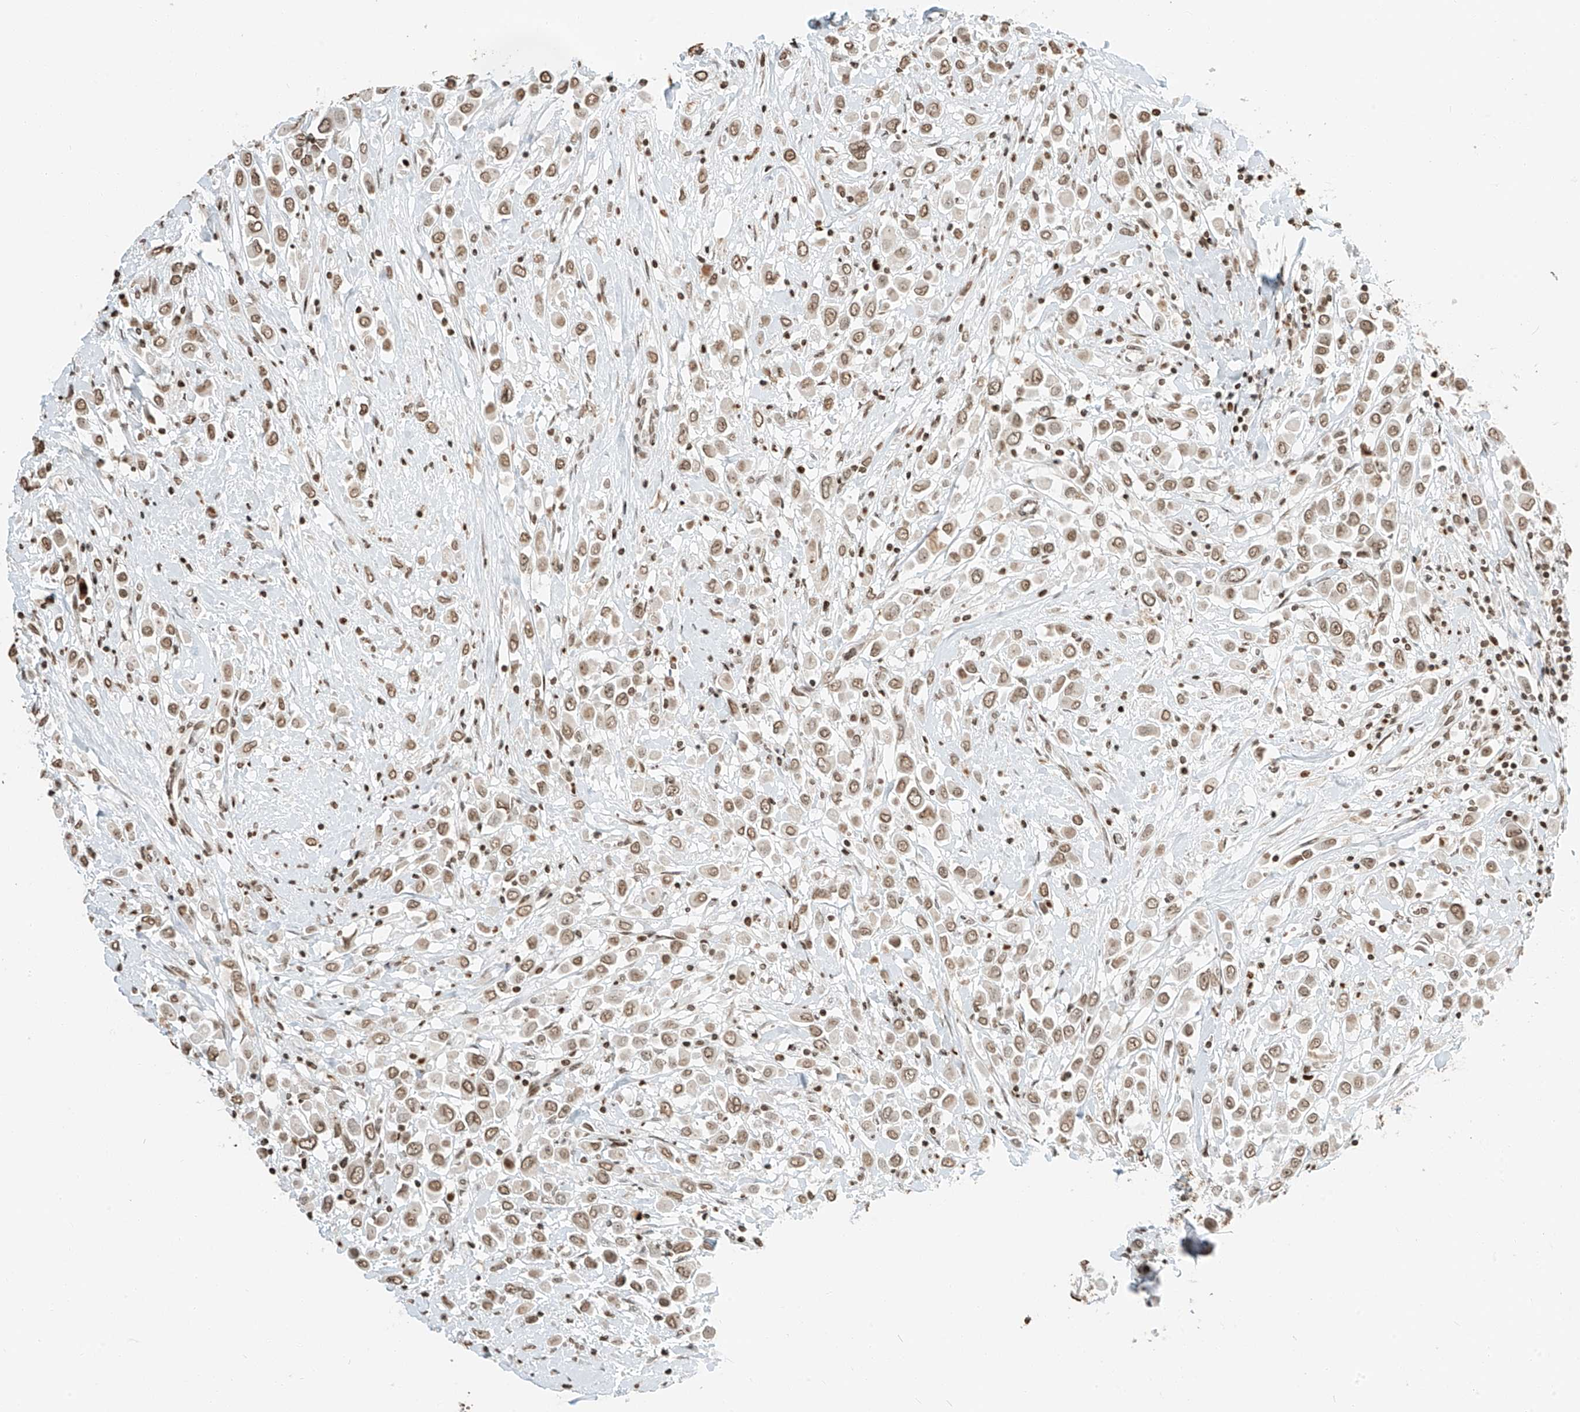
{"staining": {"intensity": "moderate", "quantity": ">75%", "location": "nuclear"}, "tissue": "breast cancer", "cell_type": "Tumor cells", "image_type": "cancer", "snomed": [{"axis": "morphology", "description": "Duct carcinoma"}, {"axis": "topography", "description": "Breast"}], "caption": "Tumor cells reveal moderate nuclear expression in about >75% of cells in infiltrating ductal carcinoma (breast).", "gene": "C17orf58", "patient": {"sex": "female", "age": 61}}